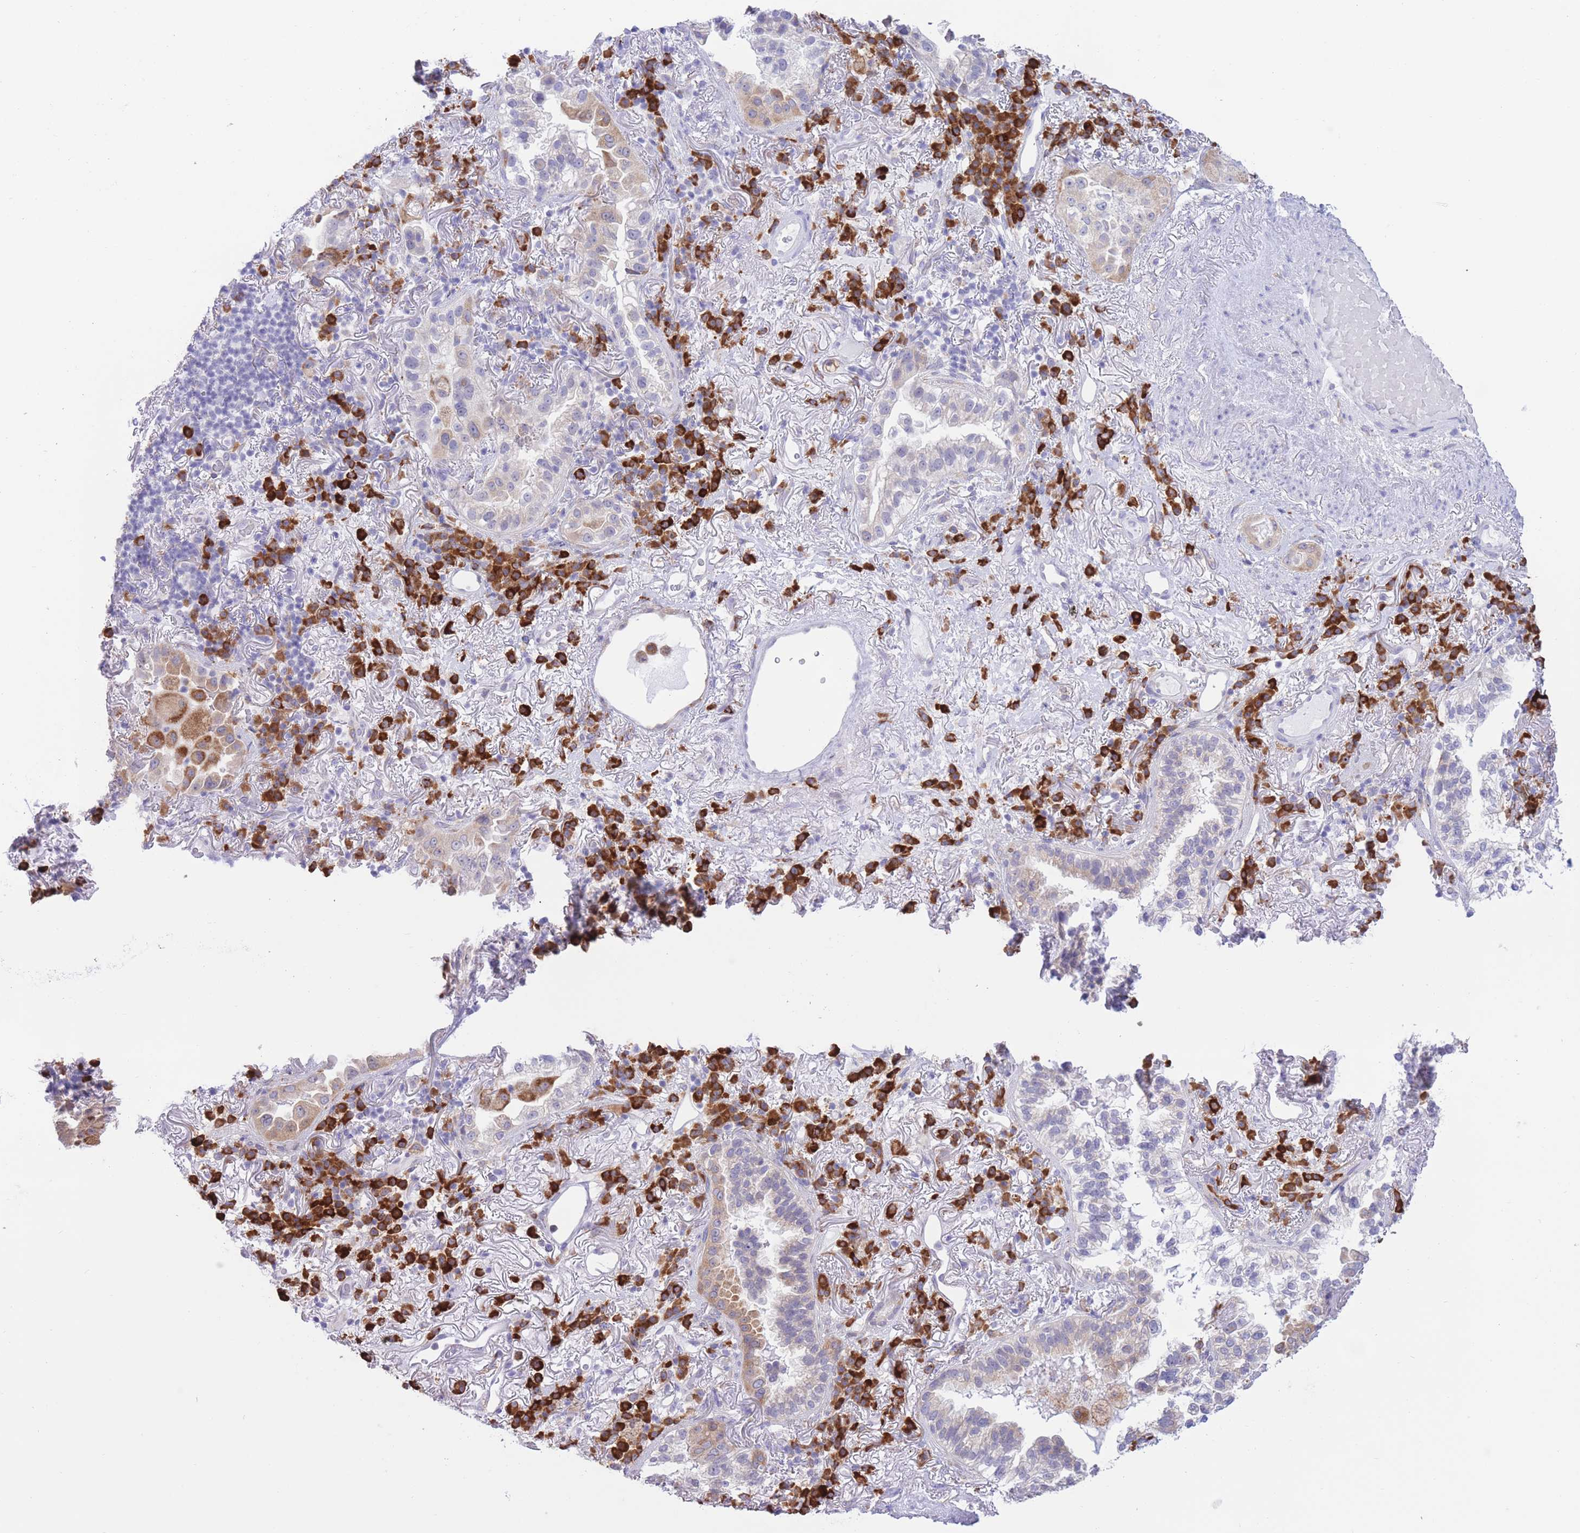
{"staining": {"intensity": "moderate", "quantity": "25%-75%", "location": "cytoplasmic/membranous"}, "tissue": "lung cancer", "cell_type": "Tumor cells", "image_type": "cancer", "snomed": [{"axis": "morphology", "description": "Adenocarcinoma, NOS"}, {"axis": "topography", "description": "Lung"}], "caption": "Lung cancer was stained to show a protein in brown. There is medium levels of moderate cytoplasmic/membranous expression in approximately 25%-75% of tumor cells.", "gene": "MYDGF", "patient": {"sex": "female", "age": 69}}